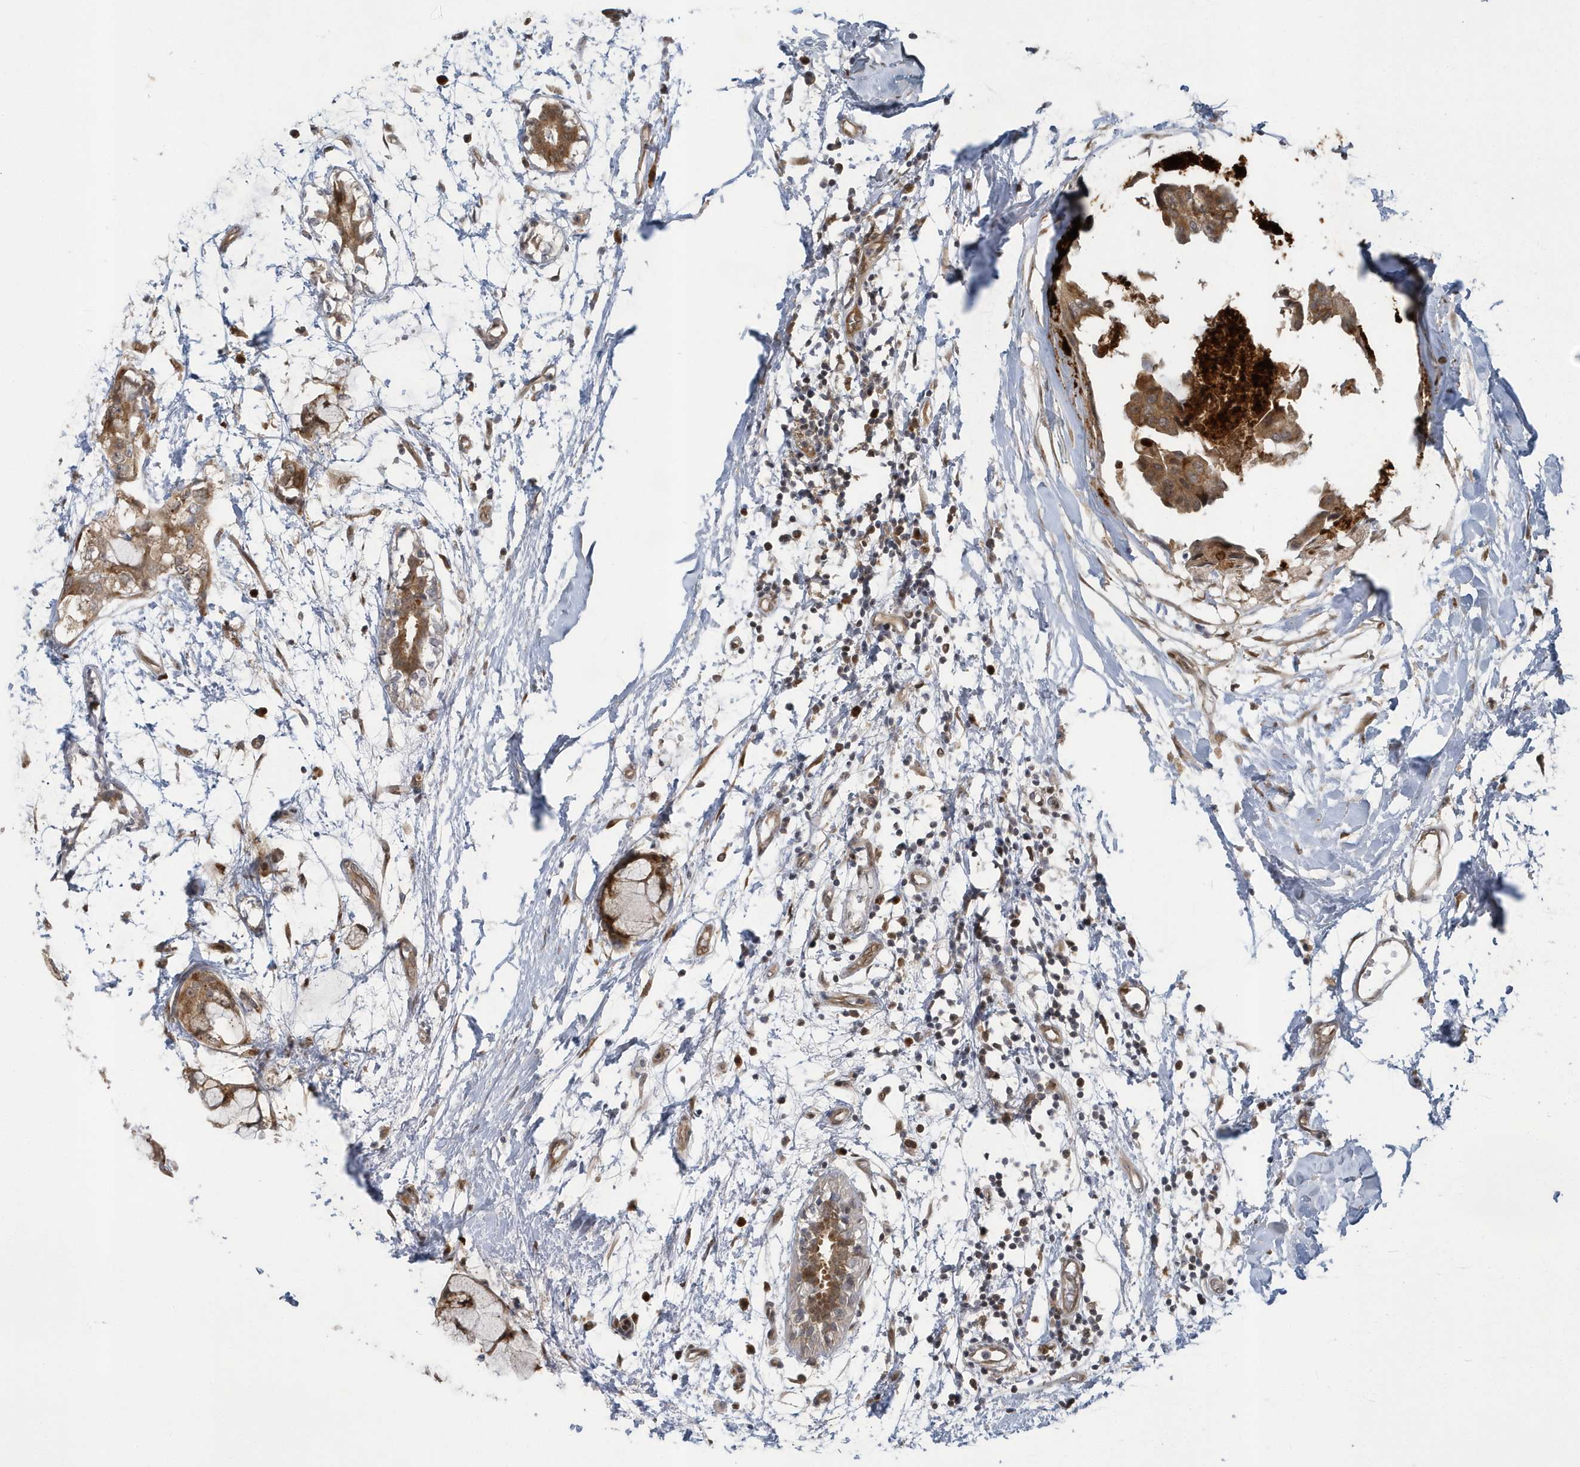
{"staining": {"intensity": "moderate", "quantity": ">75%", "location": "cytoplasmic/membranous"}, "tissue": "breast cancer", "cell_type": "Tumor cells", "image_type": "cancer", "snomed": [{"axis": "morphology", "description": "Duct carcinoma"}, {"axis": "topography", "description": "Breast"}], "caption": "Immunohistochemical staining of breast cancer displays medium levels of moderate cytoplasmic/membranous protein expression in about >75% of tumor cells. The staining was performed using DAB, with brown indicating positive protein expression. Nuclei are stained blue with hematoxylin.", "gene": "ATG4A", "patient": {"sex": "female", "age": 40}}